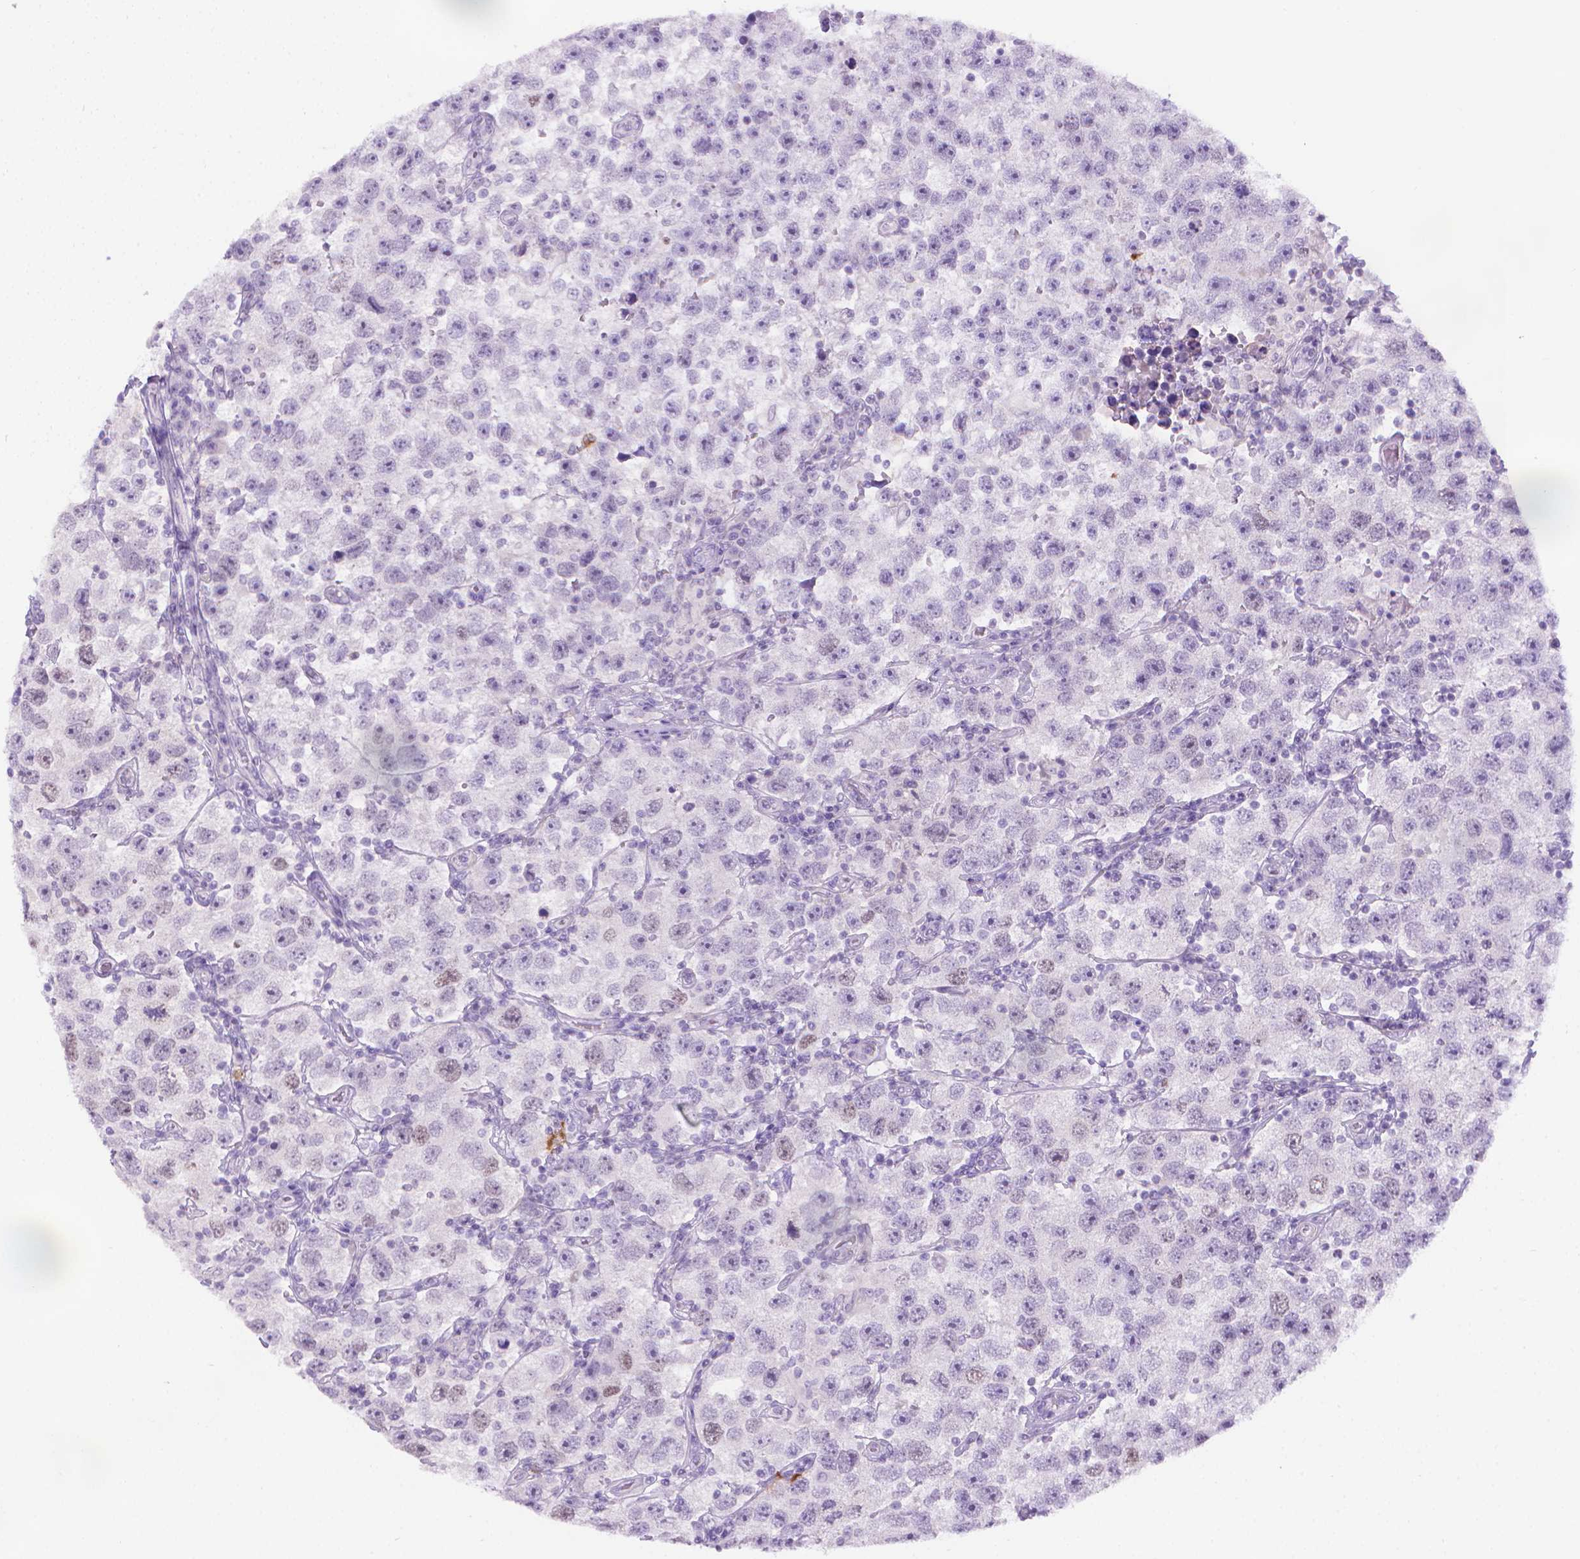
{"staining": {"intensity": "negative", "quantity": "none", "location": "none"}, "tissue": "testis cancer", "cell_type": "Tumor cells", "image_type": "cancer", "snomed": [{"axis": "morphology", "description": "Seminoma, NOS"}, {"axis": "topography", "description": "Testis"}], "caption": "Tumor cells are negative for brown protein staining in seminoma (testis). (Brightfield microscopy of DAB (3,3'-diaminobenzidine) immunohistochemistry at high magnification).", "gene": "SPAG6", "patient": {"sex": "male", "age": 26}}